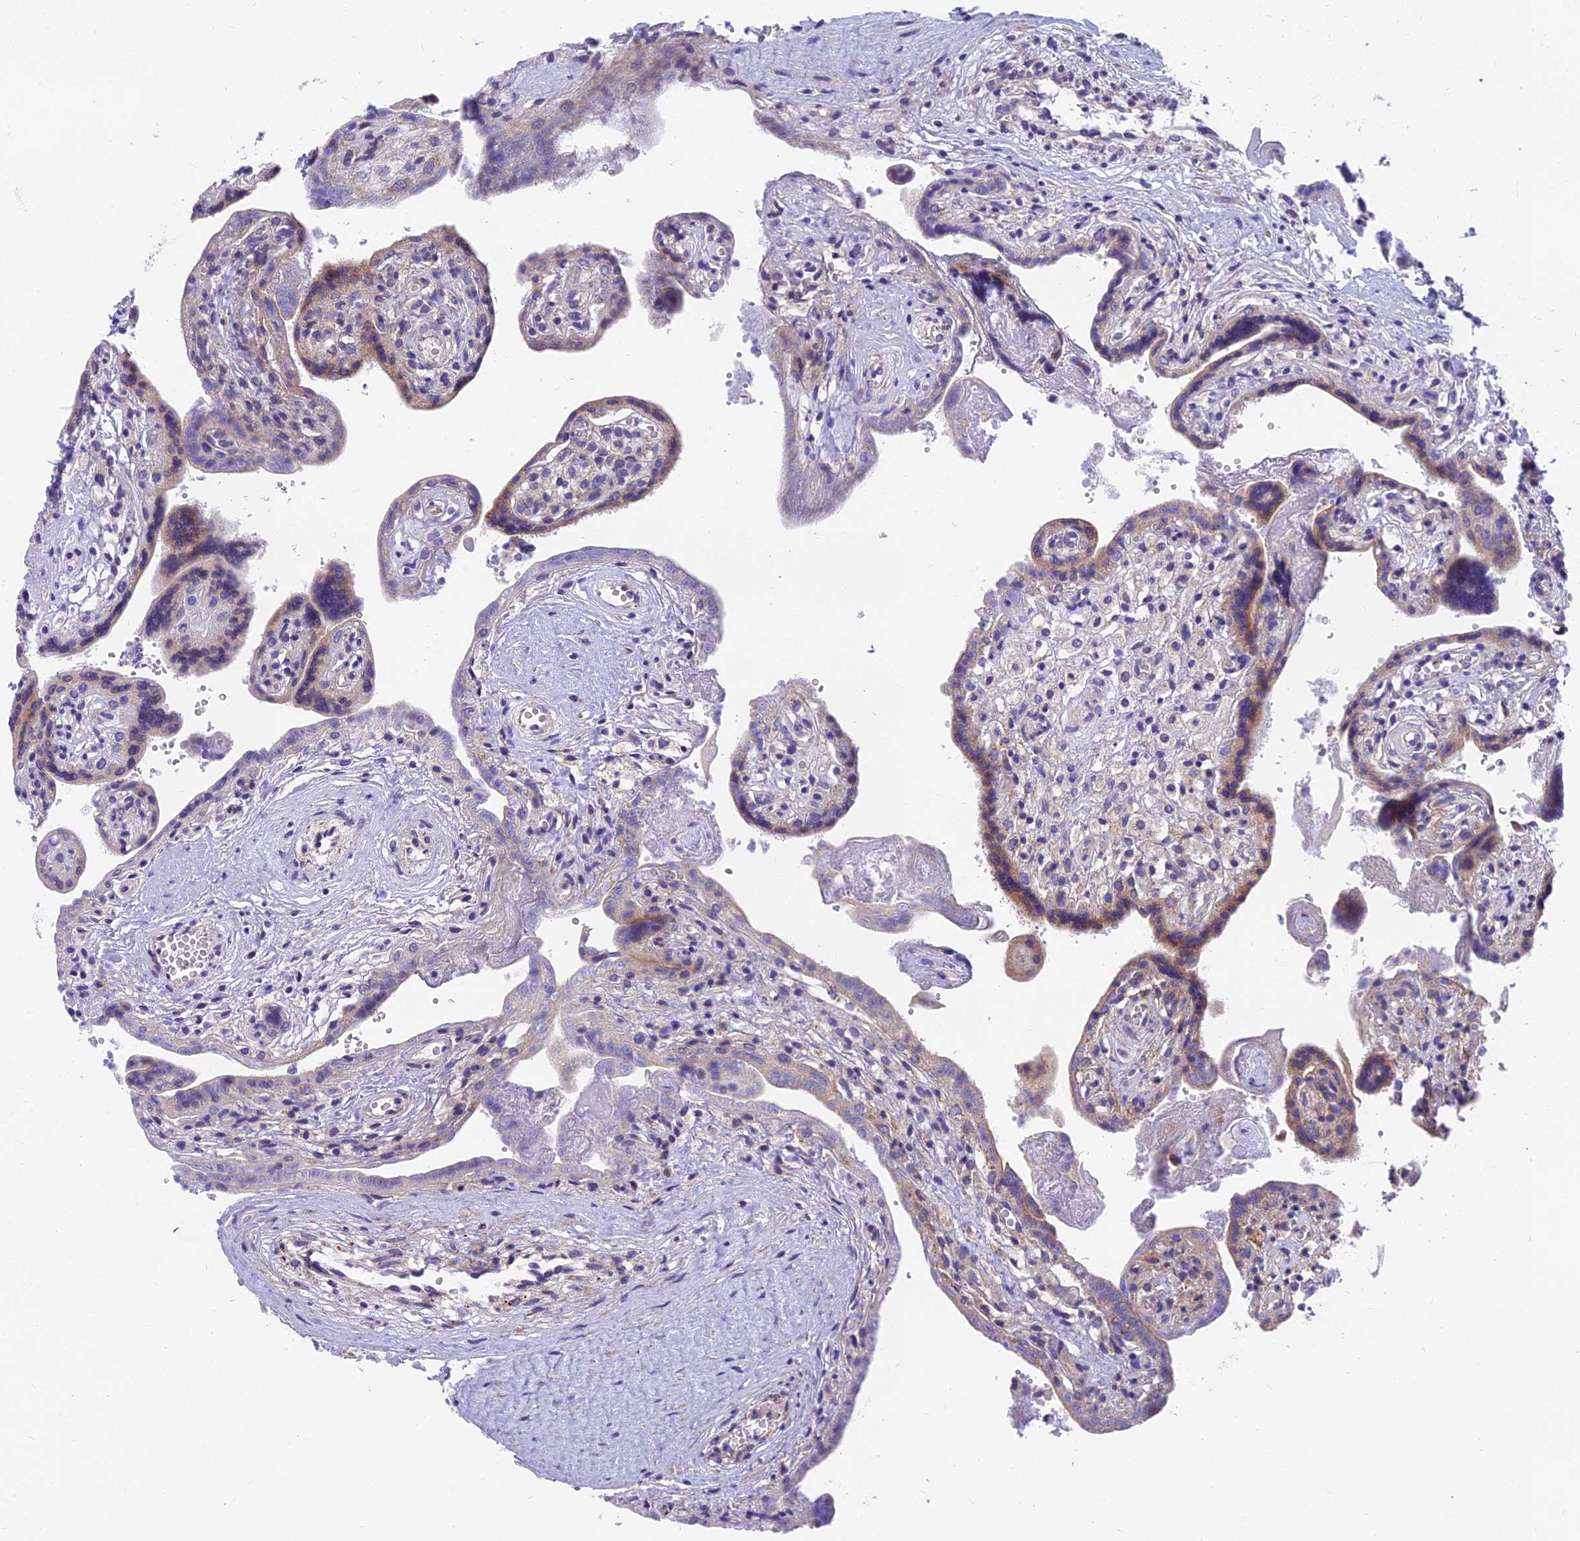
{"staining": {"intensity": "moderate", "quantity": "25%-75%", "location": "cytoplasmic/membranous"}, "tissue": "placenta", "cell_type": "Decidual cells", "image_type": "normal", "snomed": [{"axis": "morphology", "description": "Normal tissue, NOS"}, {"axis": "topography", "description": "Placenta"}], "caption": "Human placenta stained for a protein (brown) reveals moderate cytoplasmic/membranous positive staining in approximately 25%-75% of decidual cells.", "gene": "MVB12A", "patient": {"sex": "female", "age": 37}}